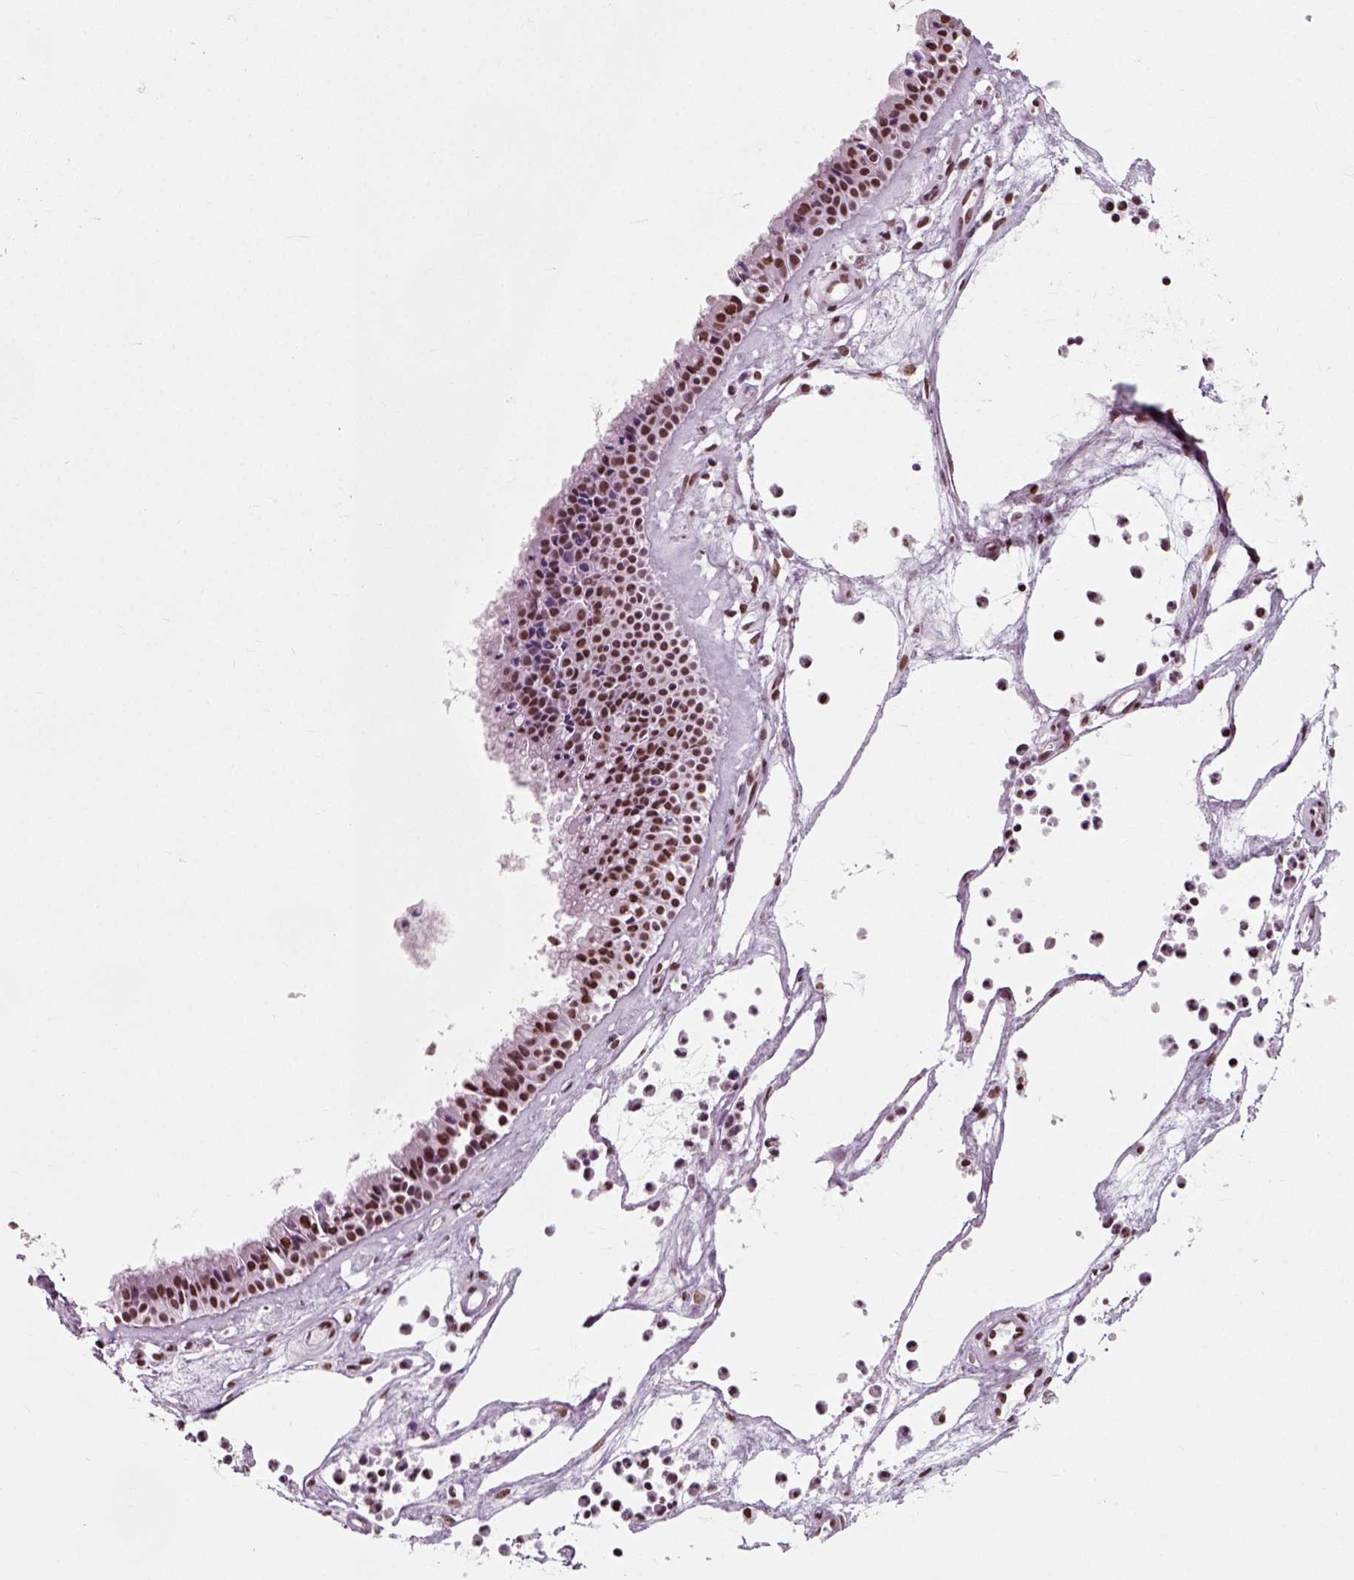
{"staining": {"intensity": "moderate", "quantity": "25%-75%", "location": "nuclear"}, "tissue": "nasopharynx", "cell_type": "Respiratory epithelial cells", "image_type": "normal", "snomed": [{"axis": "morphology", "description": "Normal tissue, NOS"}, {"axis": "topography", "description": "Nasopharynx"}], "caption": "The histopathology image reveals a brown stain indicating the presence of a protein in the nuclear of respiratory epithelial cells in nasopharynx. The protein is shown in brown color, while the nuclei are stained blue.", "gene": "POLR1H", "patient": {"sex": "female", "age": 47}}